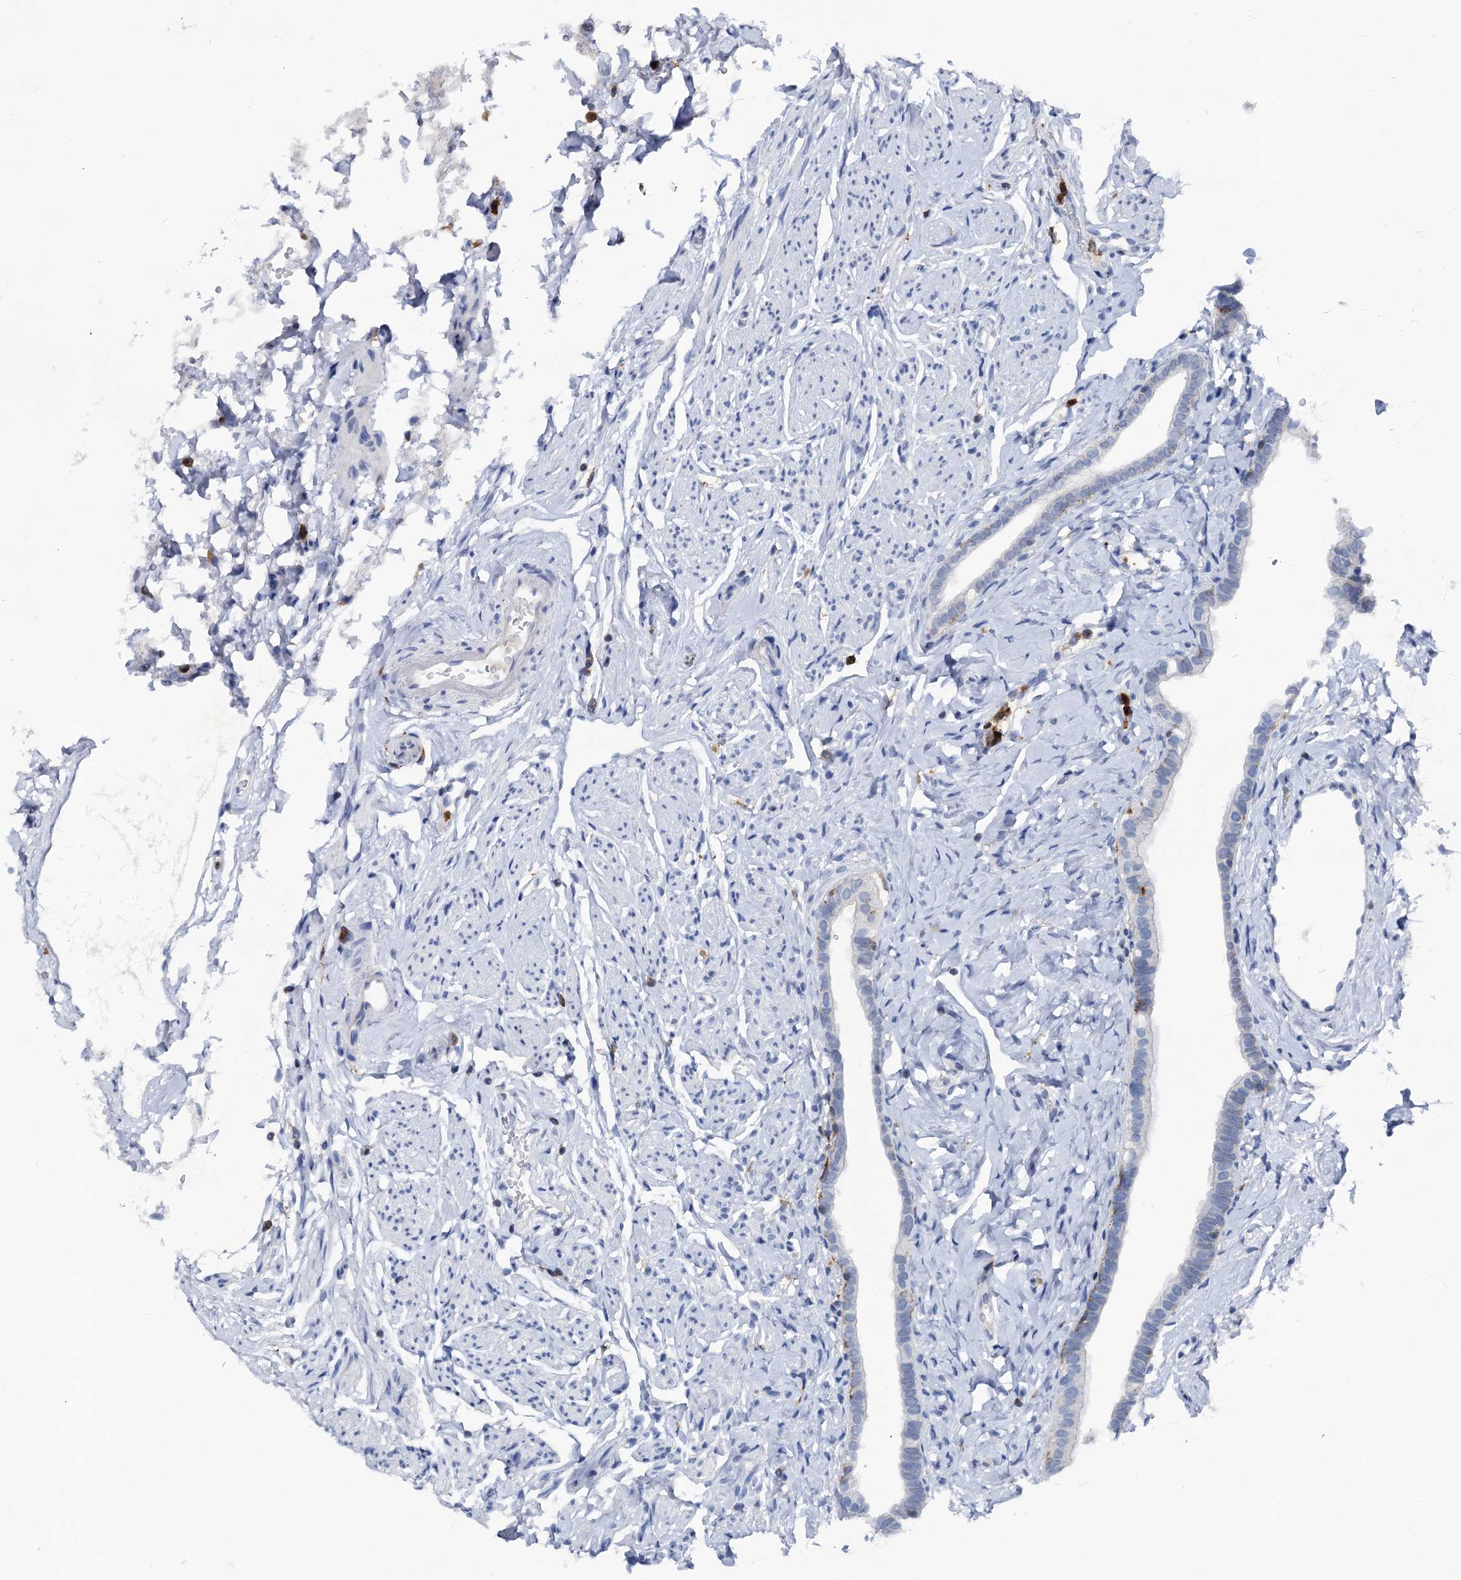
{"staining": {"intensity": "negative", "quantity": "none", "location": "none"}, "tissue": "fallopian tube", "cell_type": "Glandular cells", "image_type": "normal", "snomed": [{"axis": "morphology", "description": "Normal tissue, NOS"}, {"axis": "topography", "description": "Fallopian tube"}], "caption": "Human fallopian tube stained for a protein using IHC exhibits no expression in glandular cells.", "gene": "RHOG", "patient": {"sex": "female", "age": 66}}